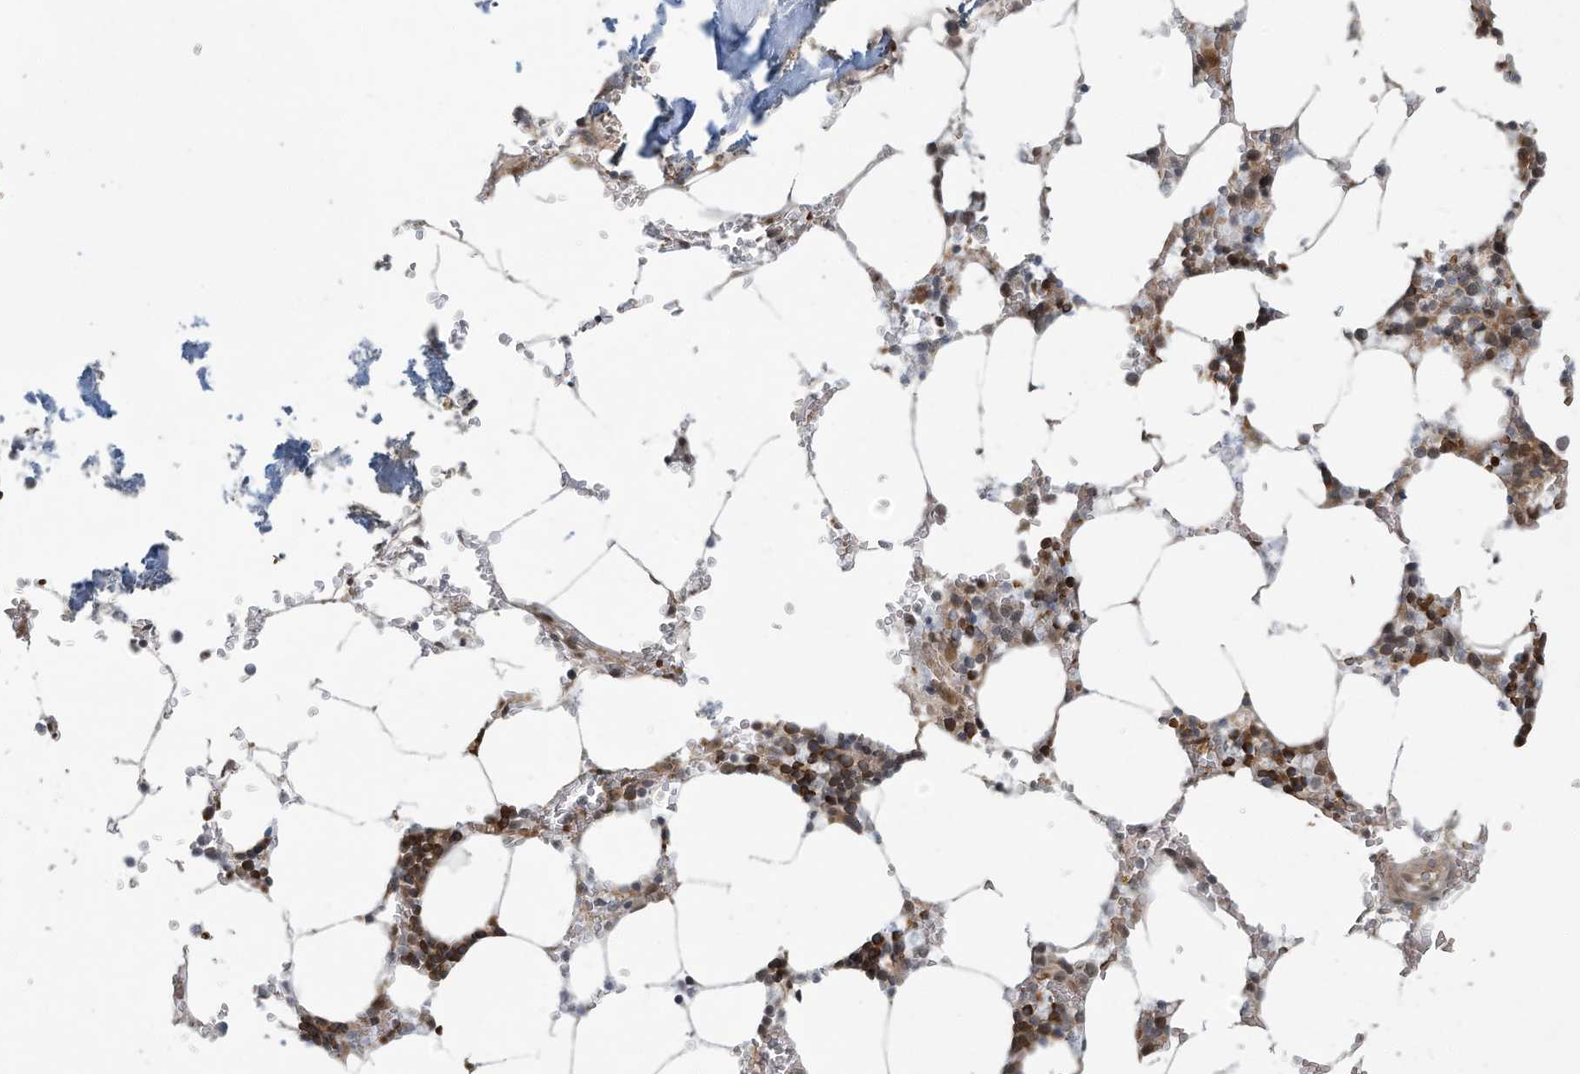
{"staining": {"intensity": "strong", "quantity": "25%-75%", "location": "cytoplasmic/membranous"}, "tissue": "bone marrow", "cell_type": "Hematopoietic cells", "image_type": "normal", "snomed": [{"axis": "morphology", "description": "Normal tissue, NOS"}, {"axis": "topography", "description": "Bone marrow"}], "caption": "Protein analysis of unremarkable bone marrow shows strong cytoplasmic/membranous expression in about 25%-75% of hematopoietic cells.", "gene": "ERI2", "patient": {"sex": "male", "age": 70}}